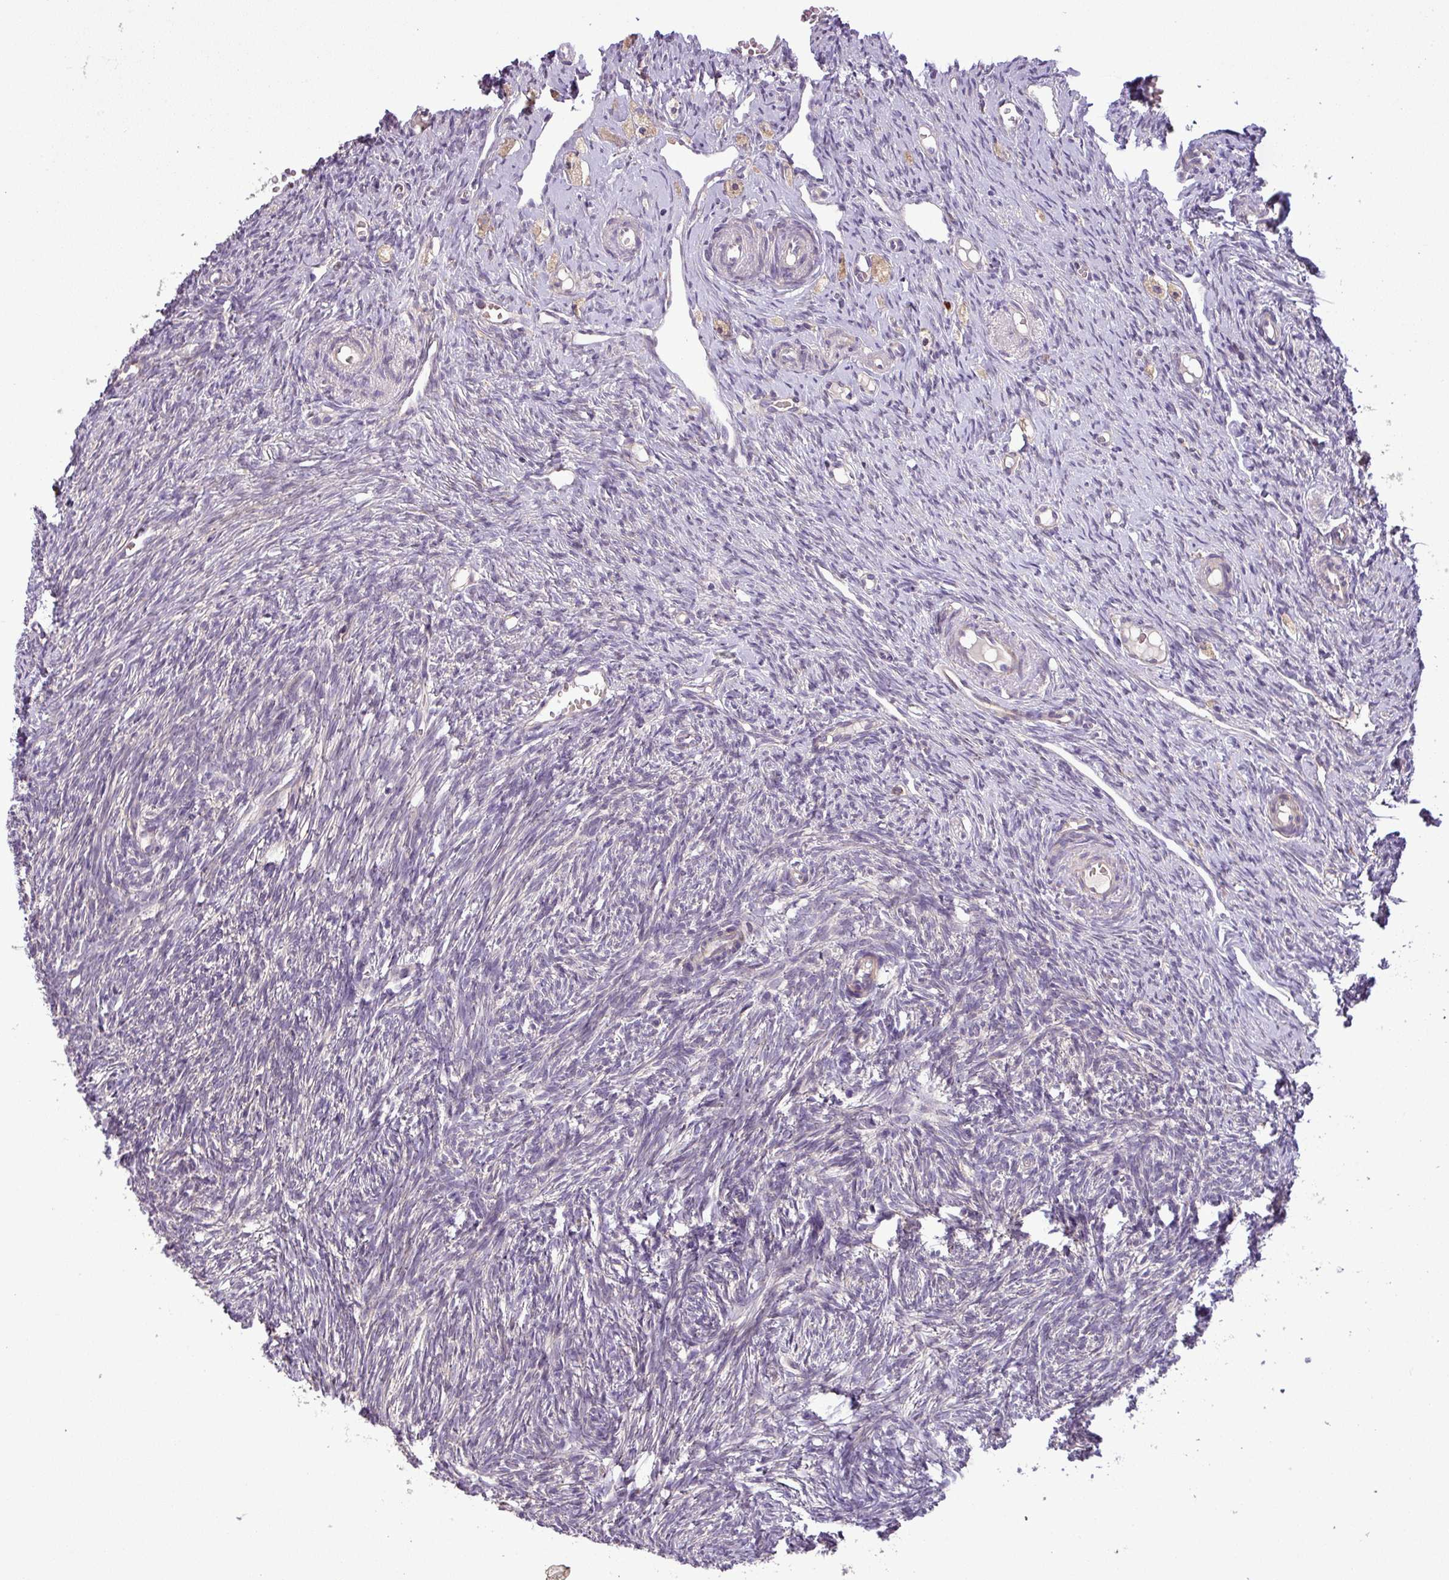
{"staining": {"intensity": "weak", "quantity": "<25%", "location": "cytoplasmic/membranous"}, "tissue": "ovary", "cell_type": "Ovarian stroma cells", "image_type": "normal", "snomed": [{"axis": "morphology", "description": "Normal tissue, NOS"}, {"axis": "topography", "description": "Ovary"}], "caption": "IHC micrograph of normal ovary: human ovary stained with DAB reveals no significant protein expression in ovarian stroma cells. (Immunohistochemistry, brightfield microscopy, high magnification).", "gene": "MOCS3", "patient": {"sex": "female", "age": 51}}